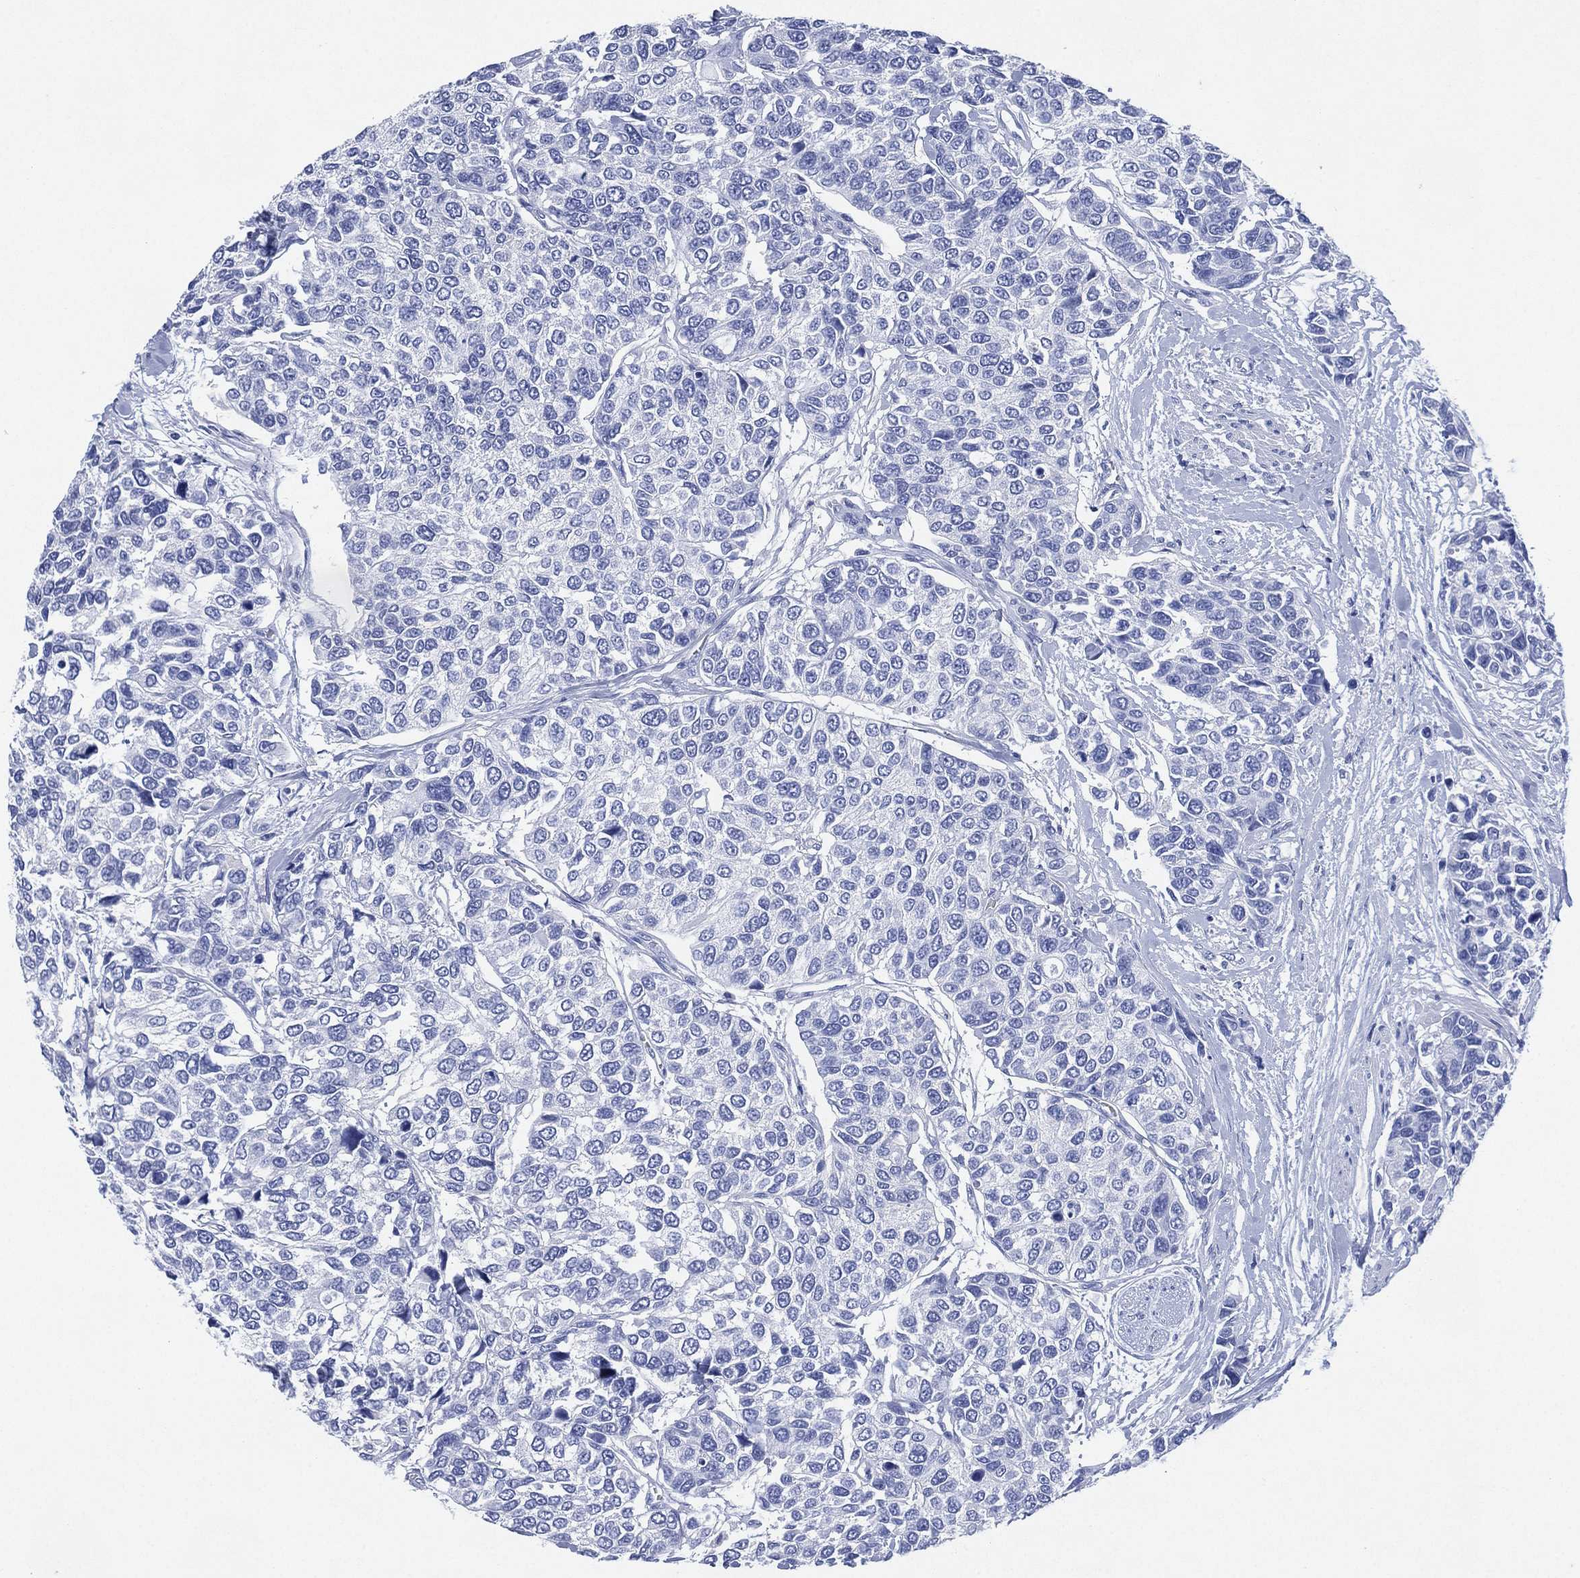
{"staining": {"intensity": "negative", "quantity": "none", "location": "none"}, "tissue": "urothelial cancer", "cell_type": "Tumor cells", "image_type": "cancer", "snomed": [{"axis": "morphology", "description": "Urothelial carcinoma, High grade"}, {"axis": "topography", "description": "Urinary bladder"}], "caption": "High power microscopy histopathology image of an immunohistochemistry micrograph of urothelial carcinoma (high-grade), revealing no significant positivity in tumor cells. (Stains: DAB (3,3'-diaminobenzidine) immunohistochemistry (IHC) with hematoxylin counter stain, Microscopy: brightfield microscopy at high magnification).", "gene": "SIGLECL1", "patient": {"sex": "male", "age": 77}}